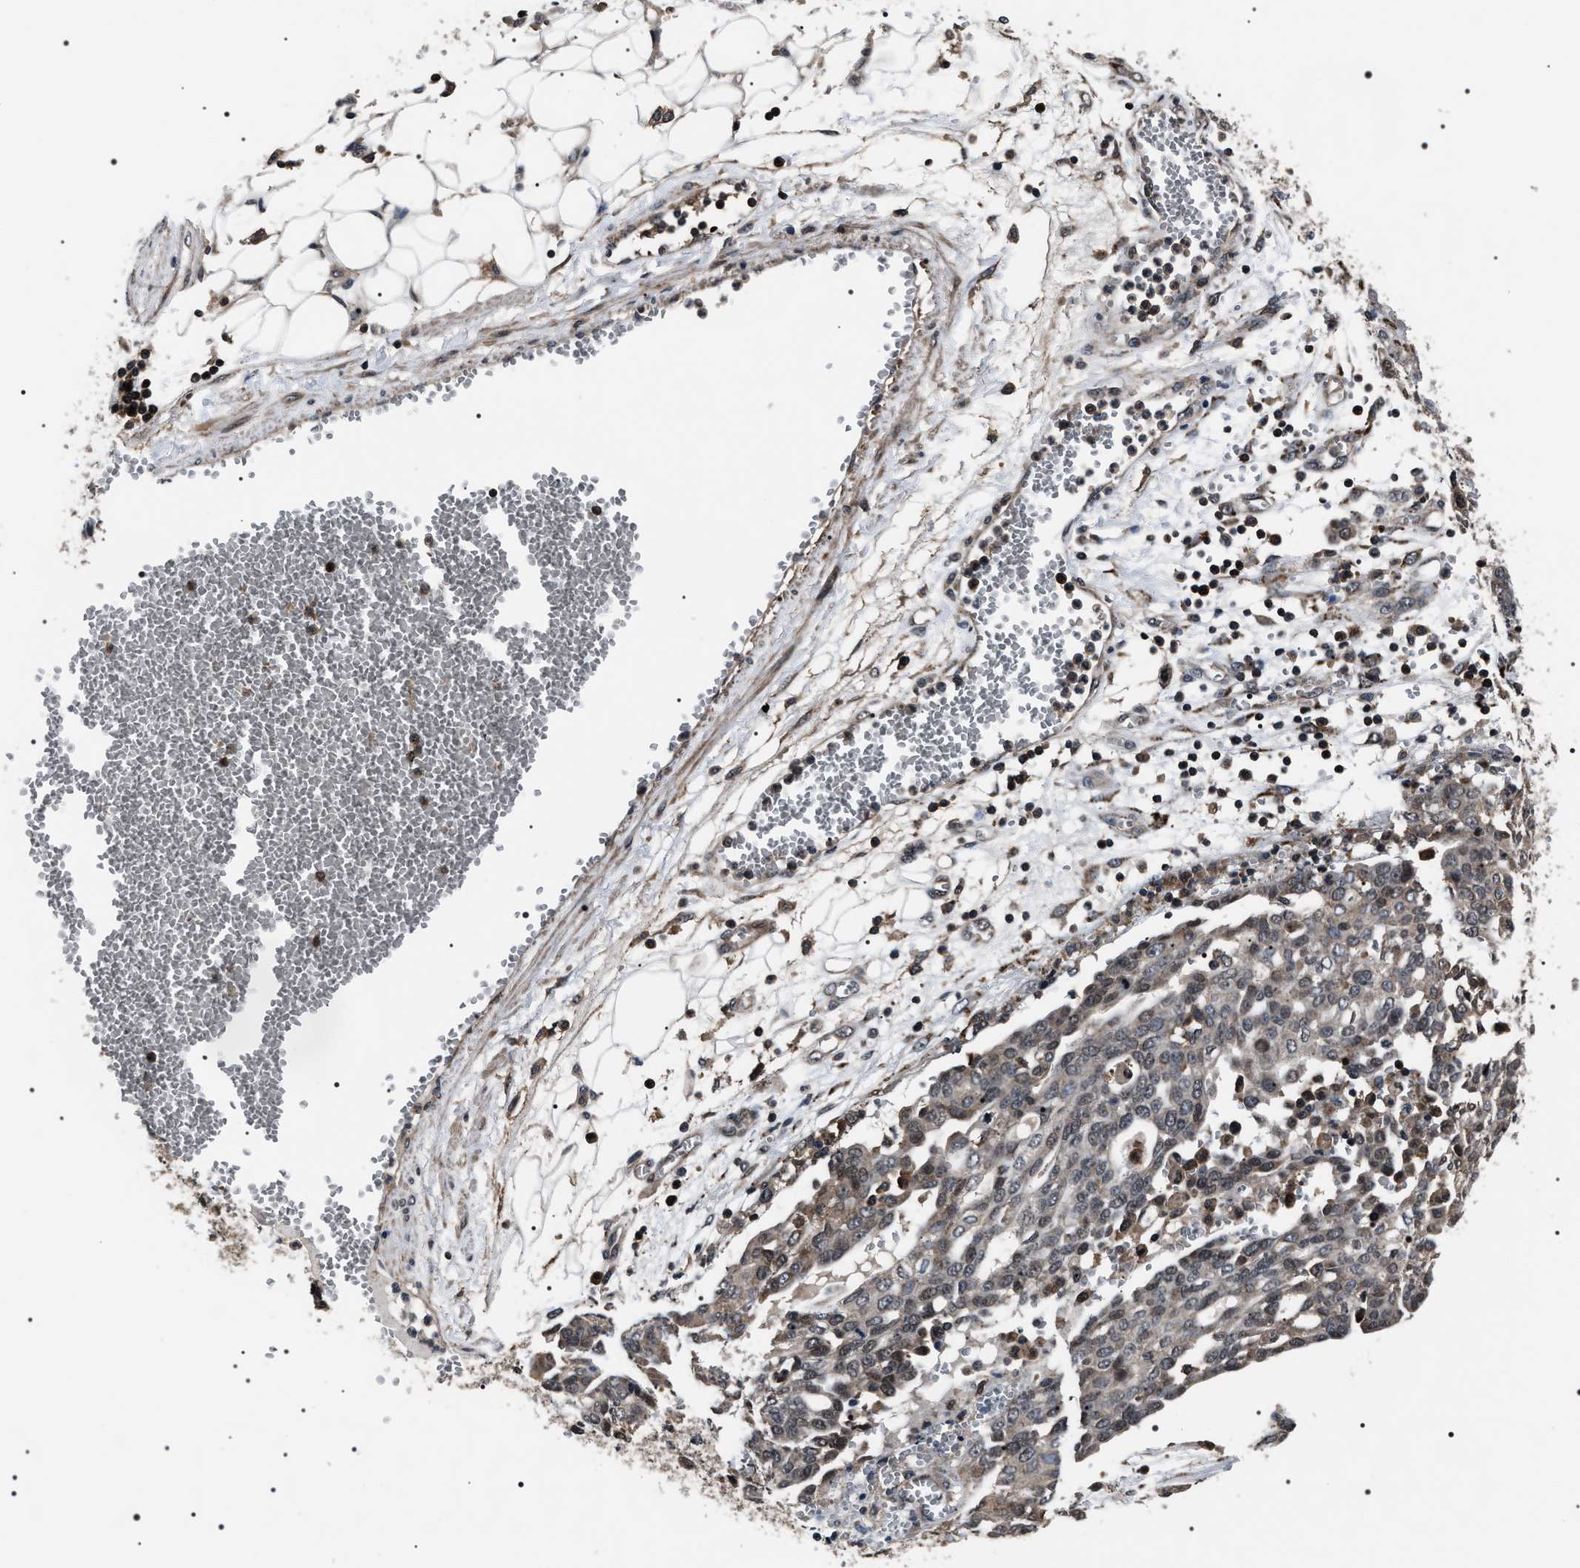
{"staining": {"intensity": "weak", "quantity": "<25%", "location": "cytoplasmic/membranous,nuclear"}, "tissue": "ovarian cancer", "cell_type": "Tumor cells", "image_type": "cancer", "snomed": [{"axis": "morphology", "description": "Cystadenocarcinoma, serous, NOS"}, {"axis": "topography", "description": "Soft tissue"}, {"axis": "topography", "description": "Ovary"}], "caption": "High magnification brightfield microscopy of serous cystadenocarcinoma (ovarian) stained with DAB (brown) and counterstained with hematoxylin (blue): tumor cells show no significant expression.", "gene": "SIPA1", "patient": {"sex": "female", "age": 57}}